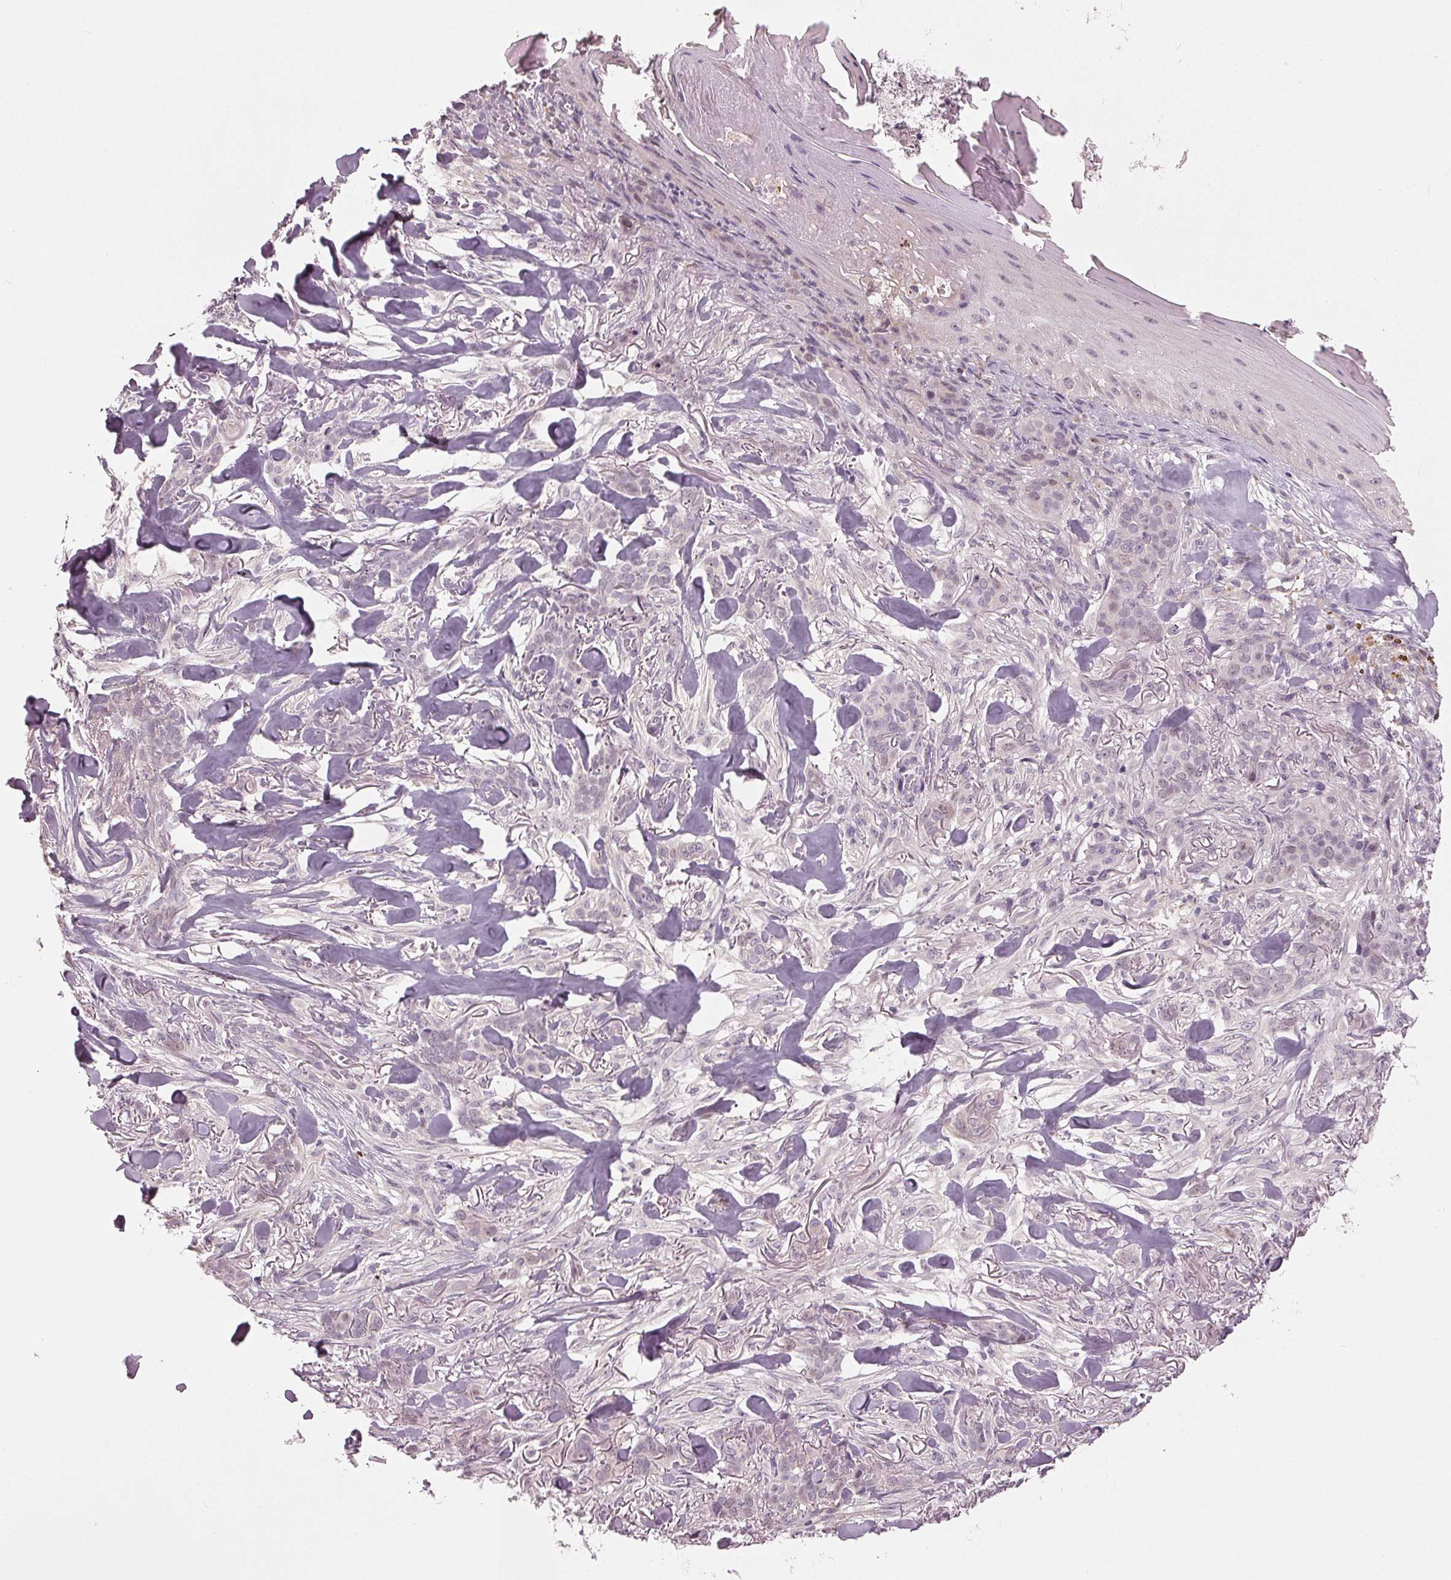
{"staining": {"intensity": "negative", "quantity": "none", "location": "none"}, "tissue": "skin cancer", "cell_type": "Tumor cells", "image_type": "cancer", "snomed": [{"axis": "morphology", "description": "Basal cell carcinoma"}, {"axis": "topography", "description": "Skin"}], "caption": "Immunohistochemical staining of human skin cancer exhibits no significant expression in tumor cells.", "gene": "ZNF605", "patient": {"sex": "female", "age": 61}}